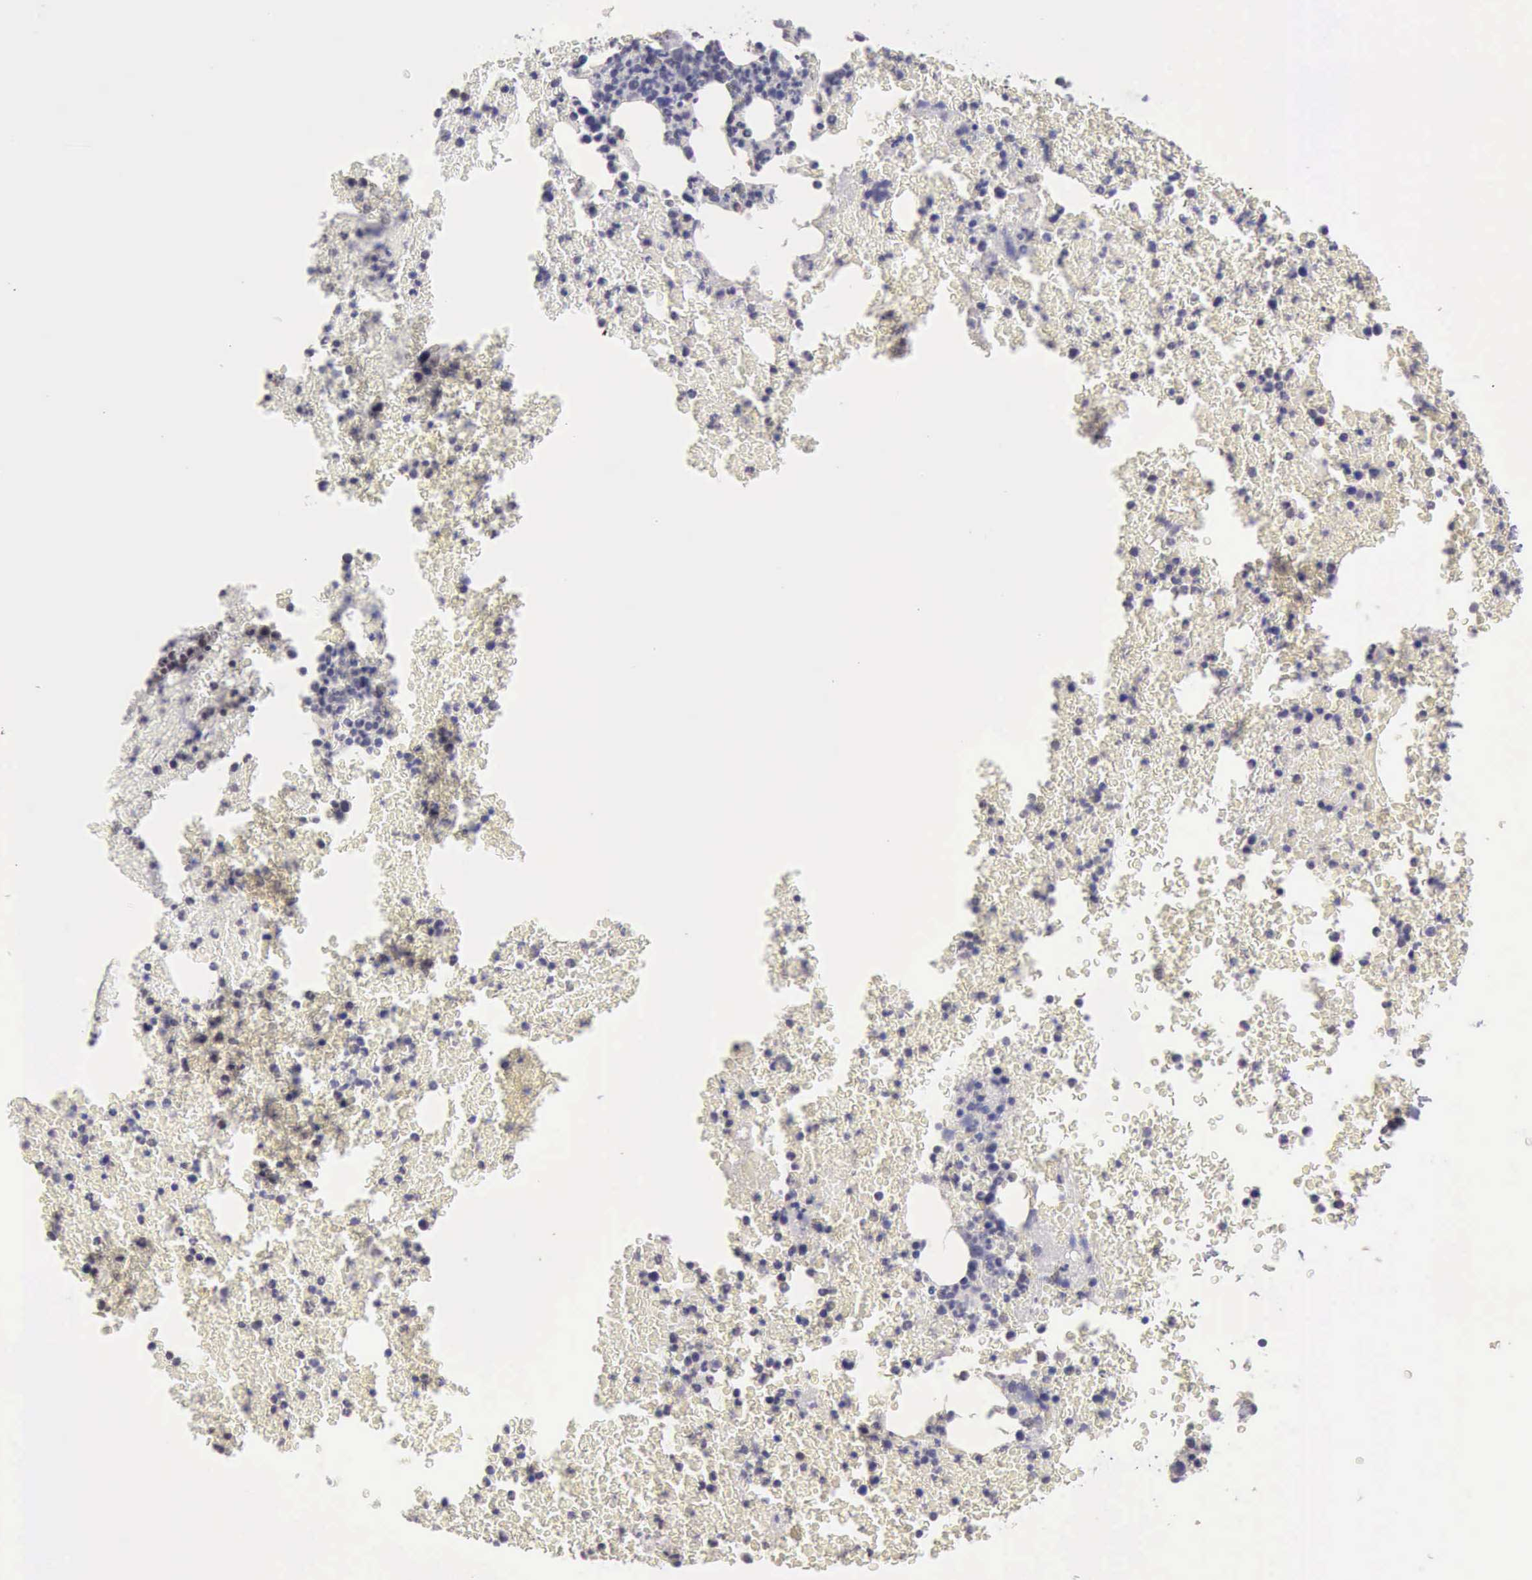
{"staining": {"intensity": "negative", "quantity": "none", "location": "none"}, "tissue": "bone marrow", "cell_type": "Hematopoietic cells", "image_type": "normal", "snomed": [{"axis": "morphology", "description": "Normal tissue, NOS"}, {"axis": "topography", "description": "Bone marrow"}], "caption": "Bone marrow was stained to show a protein in brown. There is no significant expression in hematopoietic cells. (Brightfield microscopy of DAB (3,3'-diaminobenzidine) IHC at high magnification).", "gene": "KCND1", "patient": {"sex": "female", "age": 52}}